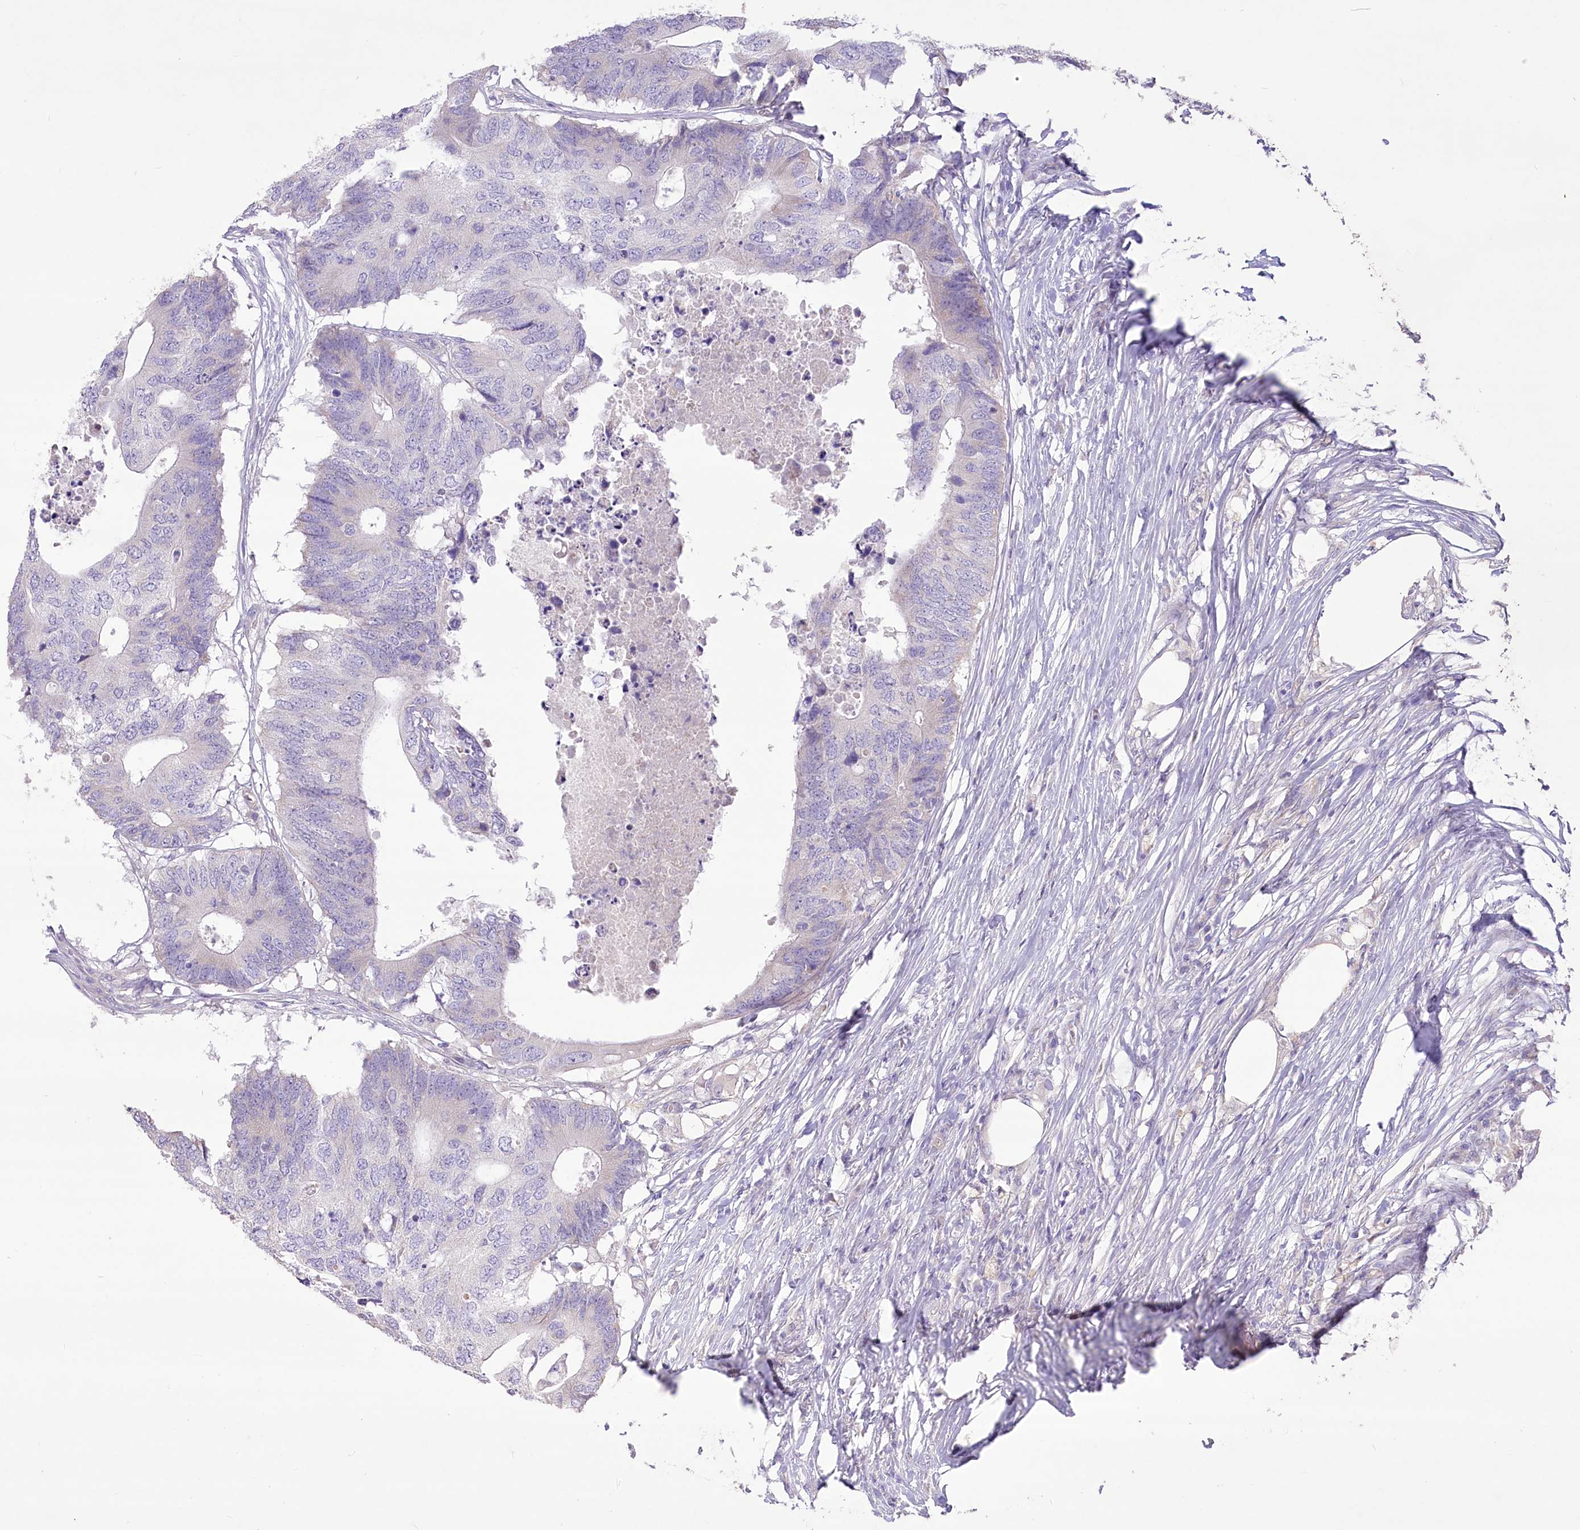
{"staining": {"intensity": "negative", "quantity": "none", "location": "none"}, "tissue": "colorectal cancer", "cell_type": "Tumor cells", "image_type": "cancer", "snomed": [{"axis": "morphology", "description": "Adenocarcinoma, NOS"}, {"axis": "topography", "description": "Colon"}], "caption": "Protein analysis of colorectal cancer (adenocarcinoma) displays no significant positivity in tumor cells.", "gene": "ANGPTL3", "patient": {"sex": "male", "age": 71}}